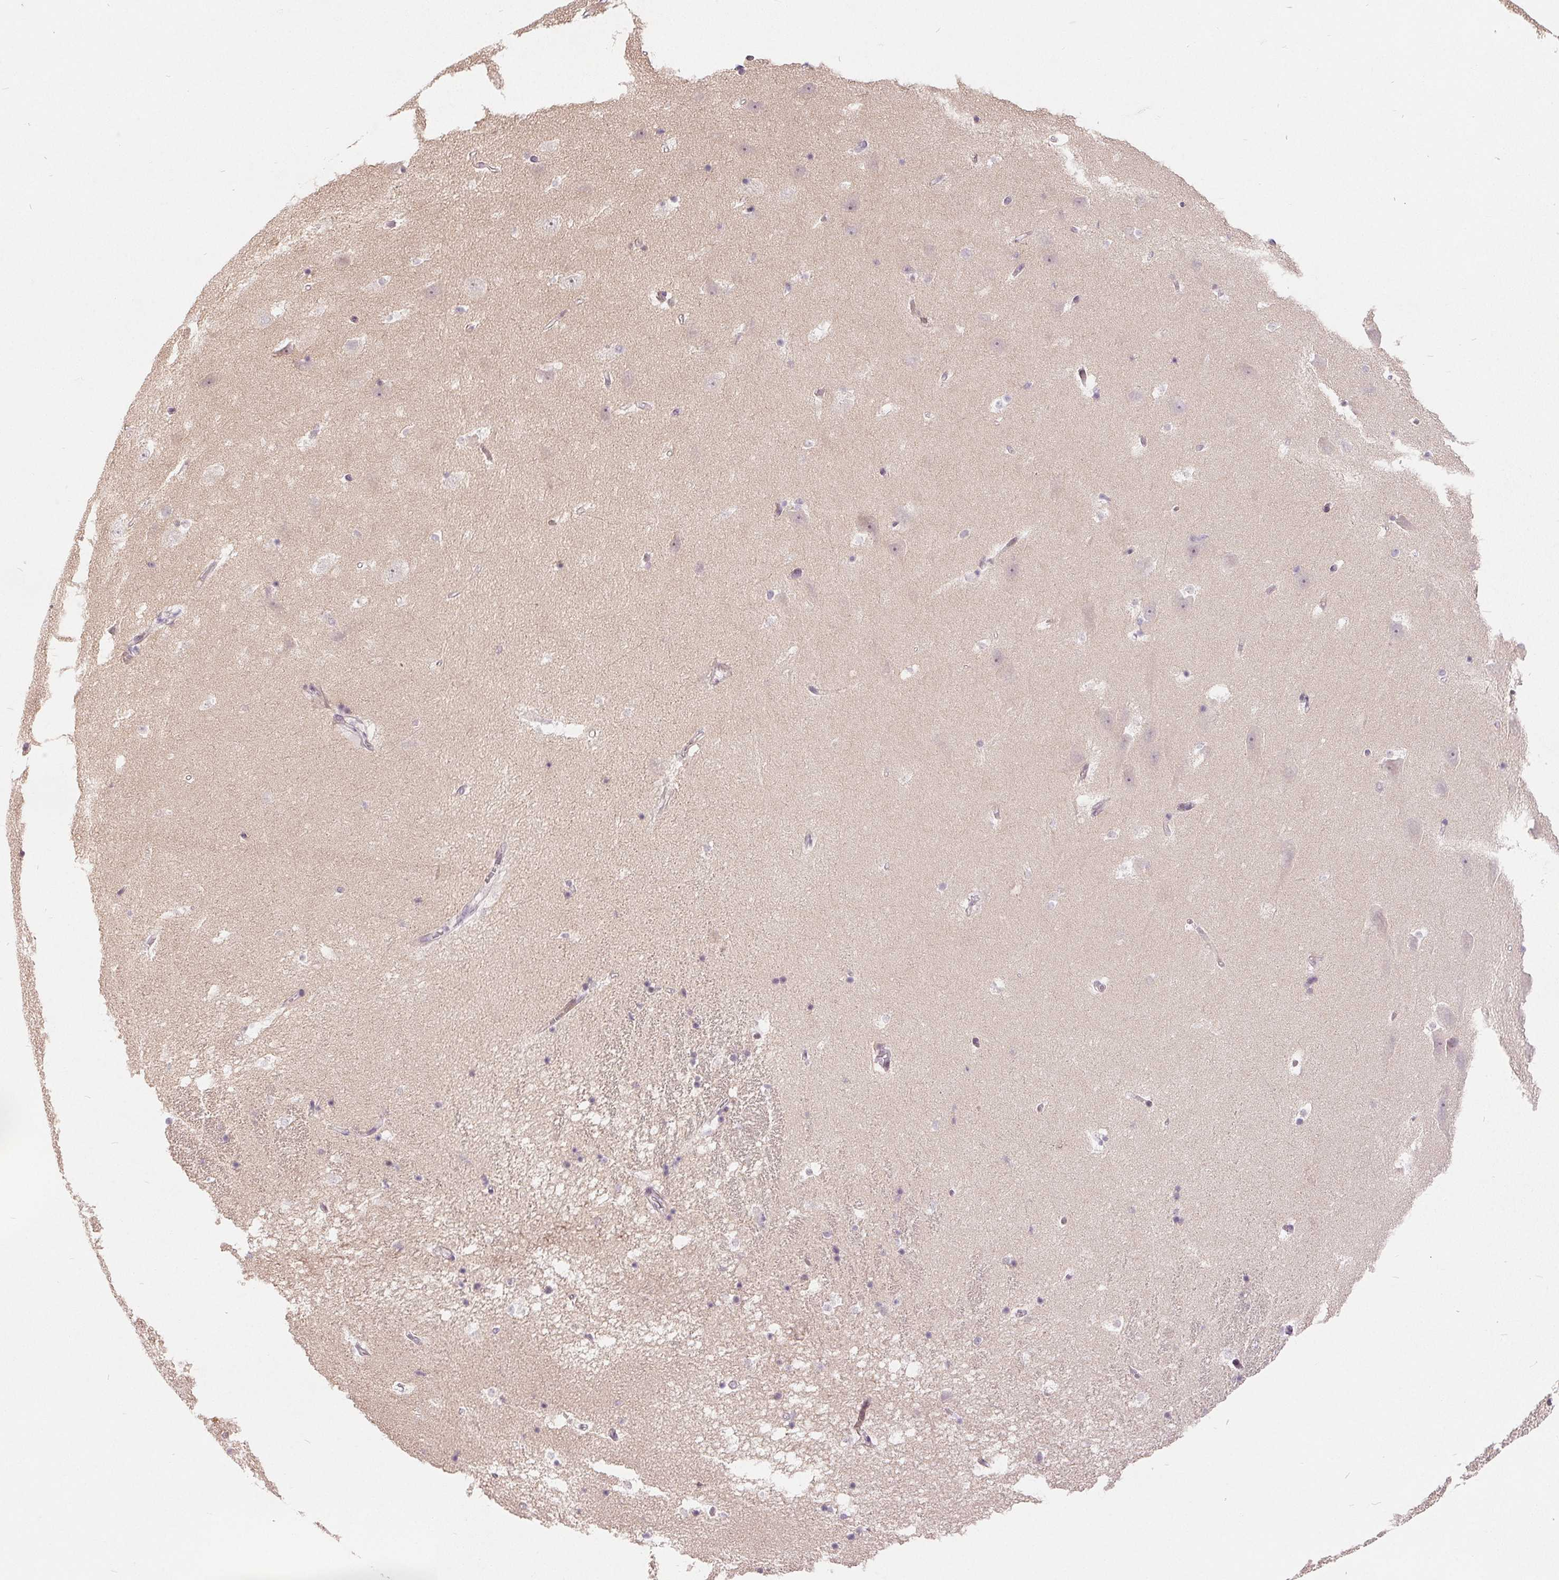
{"staining": {"intensity": "negative", "quantity": "none", "location": "none"}, "tissue": "hippocampus", "cell_type": "Glial cells", "image_type": "normal", "snomed": [{"axis": "morphology", "description": "Normal tissue, NOS"}, {"axis": "topography", "description": "Hippocampus"}], "caption": "DAB immunohistochemical staining of normal human hippocampus displays no significant staining in glial cells.", "gene": "NRG2", "patient": {"sex": "male", "age": 58}}